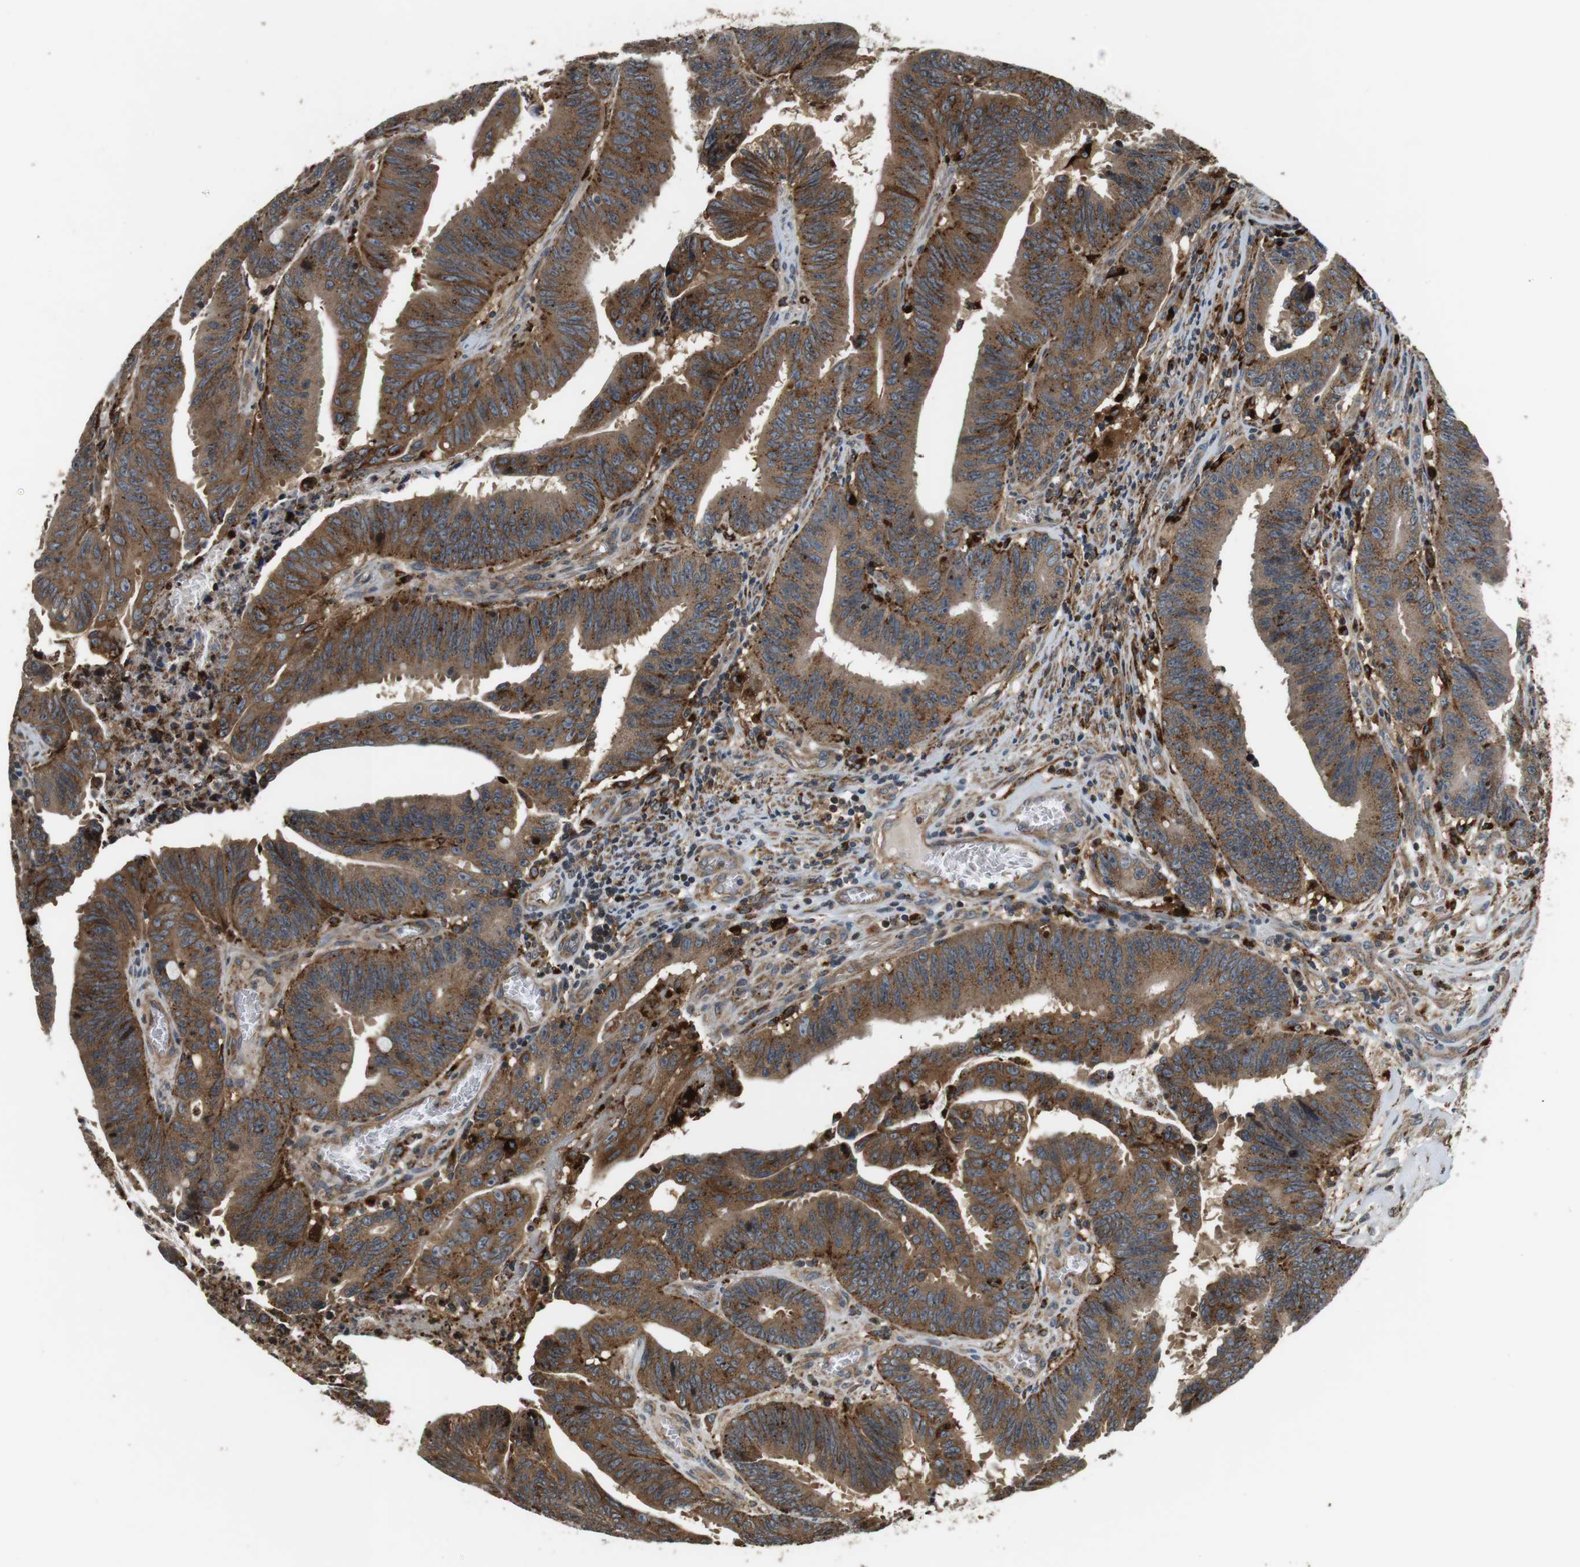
{"staining": {"intensity": "moderate", "quantity": ">75%", "location": "cytoplasmic/membranous"}, "tissue": "colorectal cancer", "cell_type": "Tumor cells", "image_type": "cancer", "snomed": [{"axis": "morphology", "description": "Adenocarcinoma, NOS"}, {"axis": "topography", "description": "Colon"}], "caption": "Immunohistochemical staining of adenocarcinoma (colorectal) displays medium levels of moderate cytoplasmic/membranous positivity in about >75% of tumor cells.", "gene": "TXNRD1", "patient": {"sex": "male", "age": 45}}